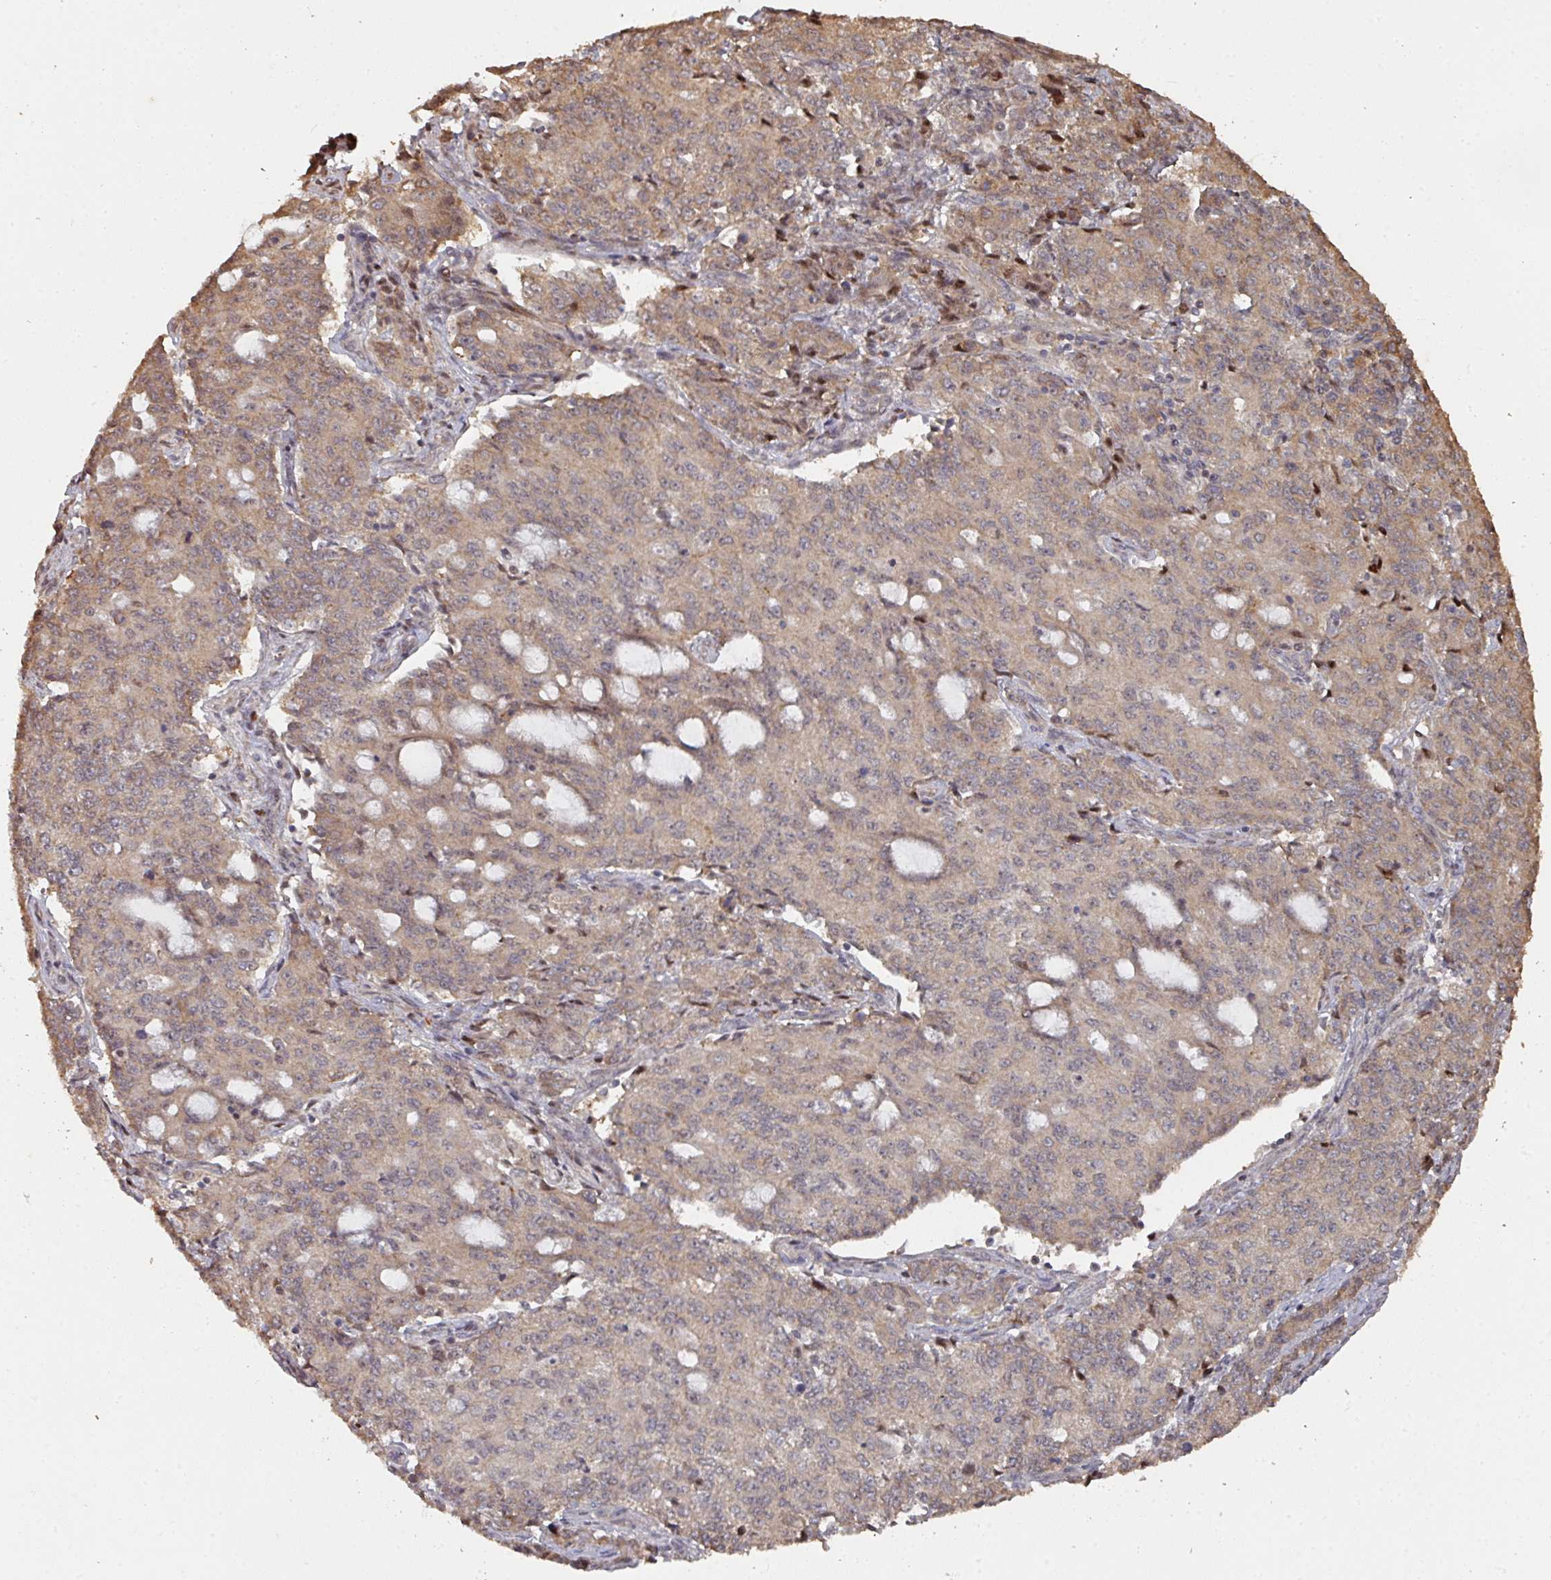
{"staining": {"intensity": "moderate", "quantity": ">75%", "location": "cytoplasmic/membranous,nuclear"}, "tissue": "endometrial cancer", "cell_type": "Tumor cells", "image_type": "cancer", "snomed": [{"axis": "morphology", "description": "Adenocarcinoma, NOS"}, {"axis": "topography", "description": "Endometrium"}], "caption": "Immunohistochemical staining of adenocarcinoma (endometrial) exhibits moderate cytoplasmic/membranous and nuclear protein expression in about >75% of tumor cells.", "gene": "CA7", "patient": {"sex": "female", "age": 50}}